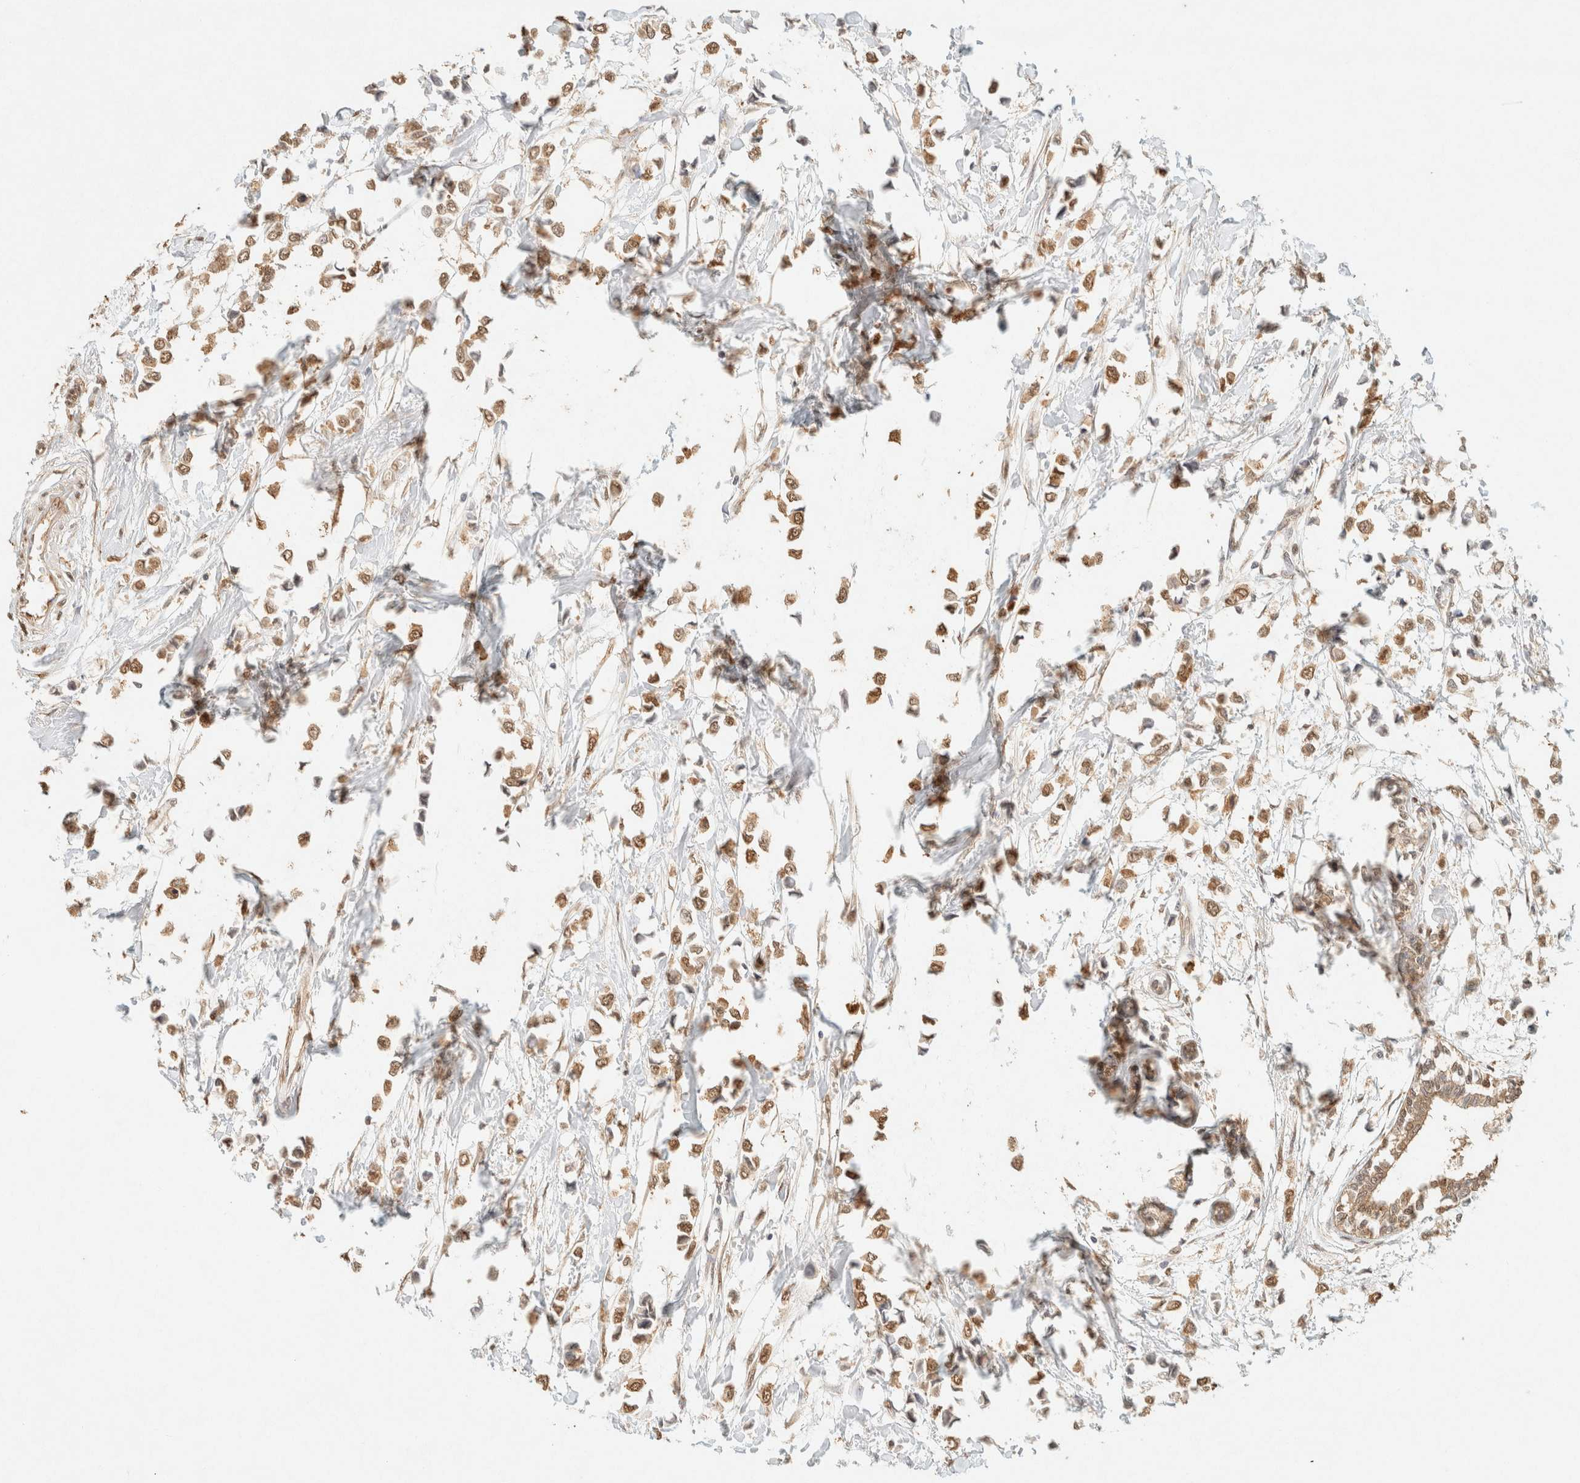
{"staining": {"intensity": "moderate", "quantity": ">75%", "location": "cytoplasmic/membranous,nuclear"}, "tissue": "breast cancer", "cell_type": "Tumor cells", "image_type": "cancer", "snomed": [{"axis": "morphology", "description": "Lobular carcinoma"}, {"axis": "topography", "description": "Breast"}], "caption": "IHC histopathology image of breast lobular carcinoma stained for a protein (brown), which shows medium levels of moderate cytoplasmic/membranous and nuclear staining in about >75% of tumor cells.", "gene": "S100A13", "patient": {"sex": "female", "age": 51}}